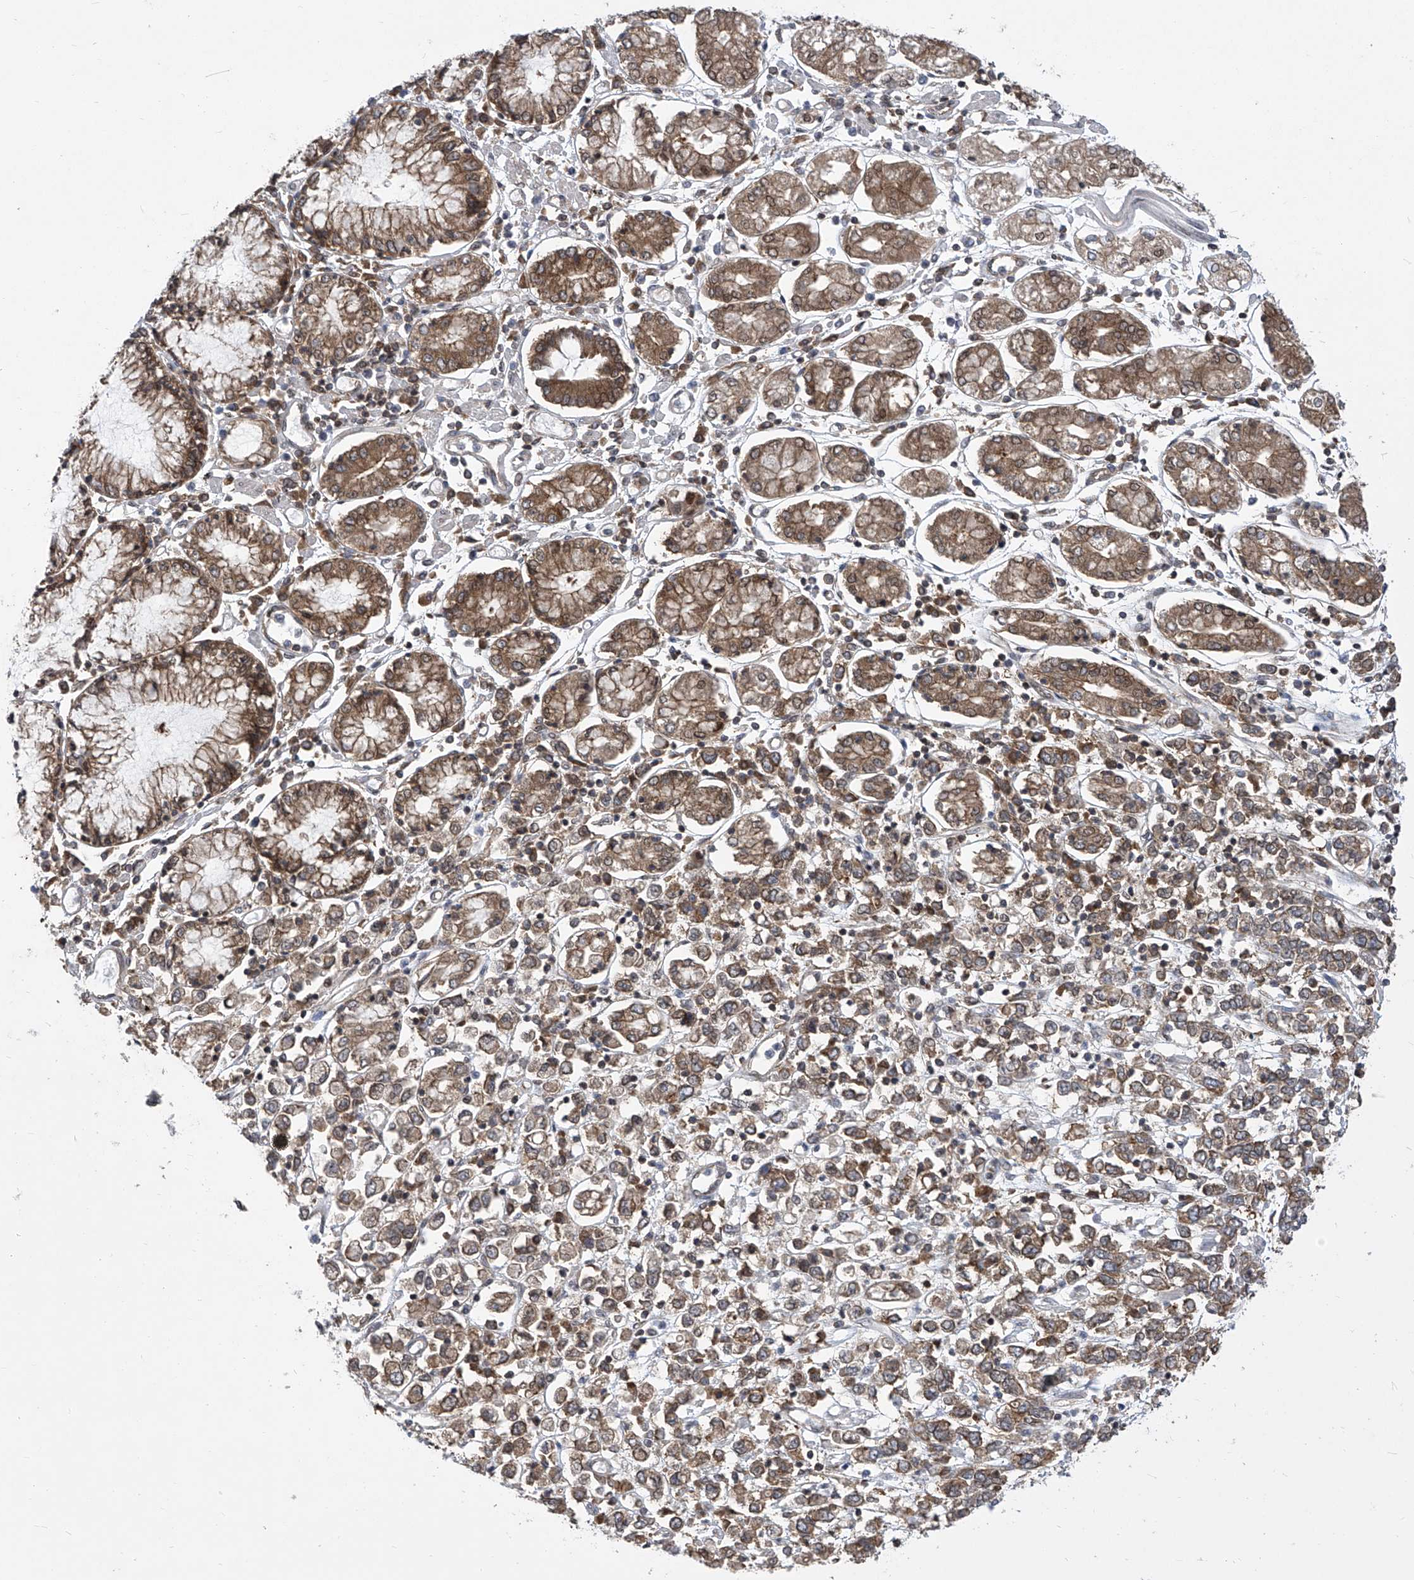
{"staining": {"intensity": "weak", "quantity": ">75%", "location": "cytoplasmic/membranous"}, "tissue": "stomach cancer", "cell_type": "Tumor cells", "image_type": "cancer", "snomed": [{"axis": "morphology", "description": "Adenocarcinoma, NOS"}, {"axis": "topography", "description": "Stomach"}], "caption": "A brown stain labels weak cytoplasmic/membranous positivity of a protein in human stomach cancer tumor cells. Nuclei are stained in blue.", "gene": "EIF3M", "patient": {"sex": "female", "age": 76}}